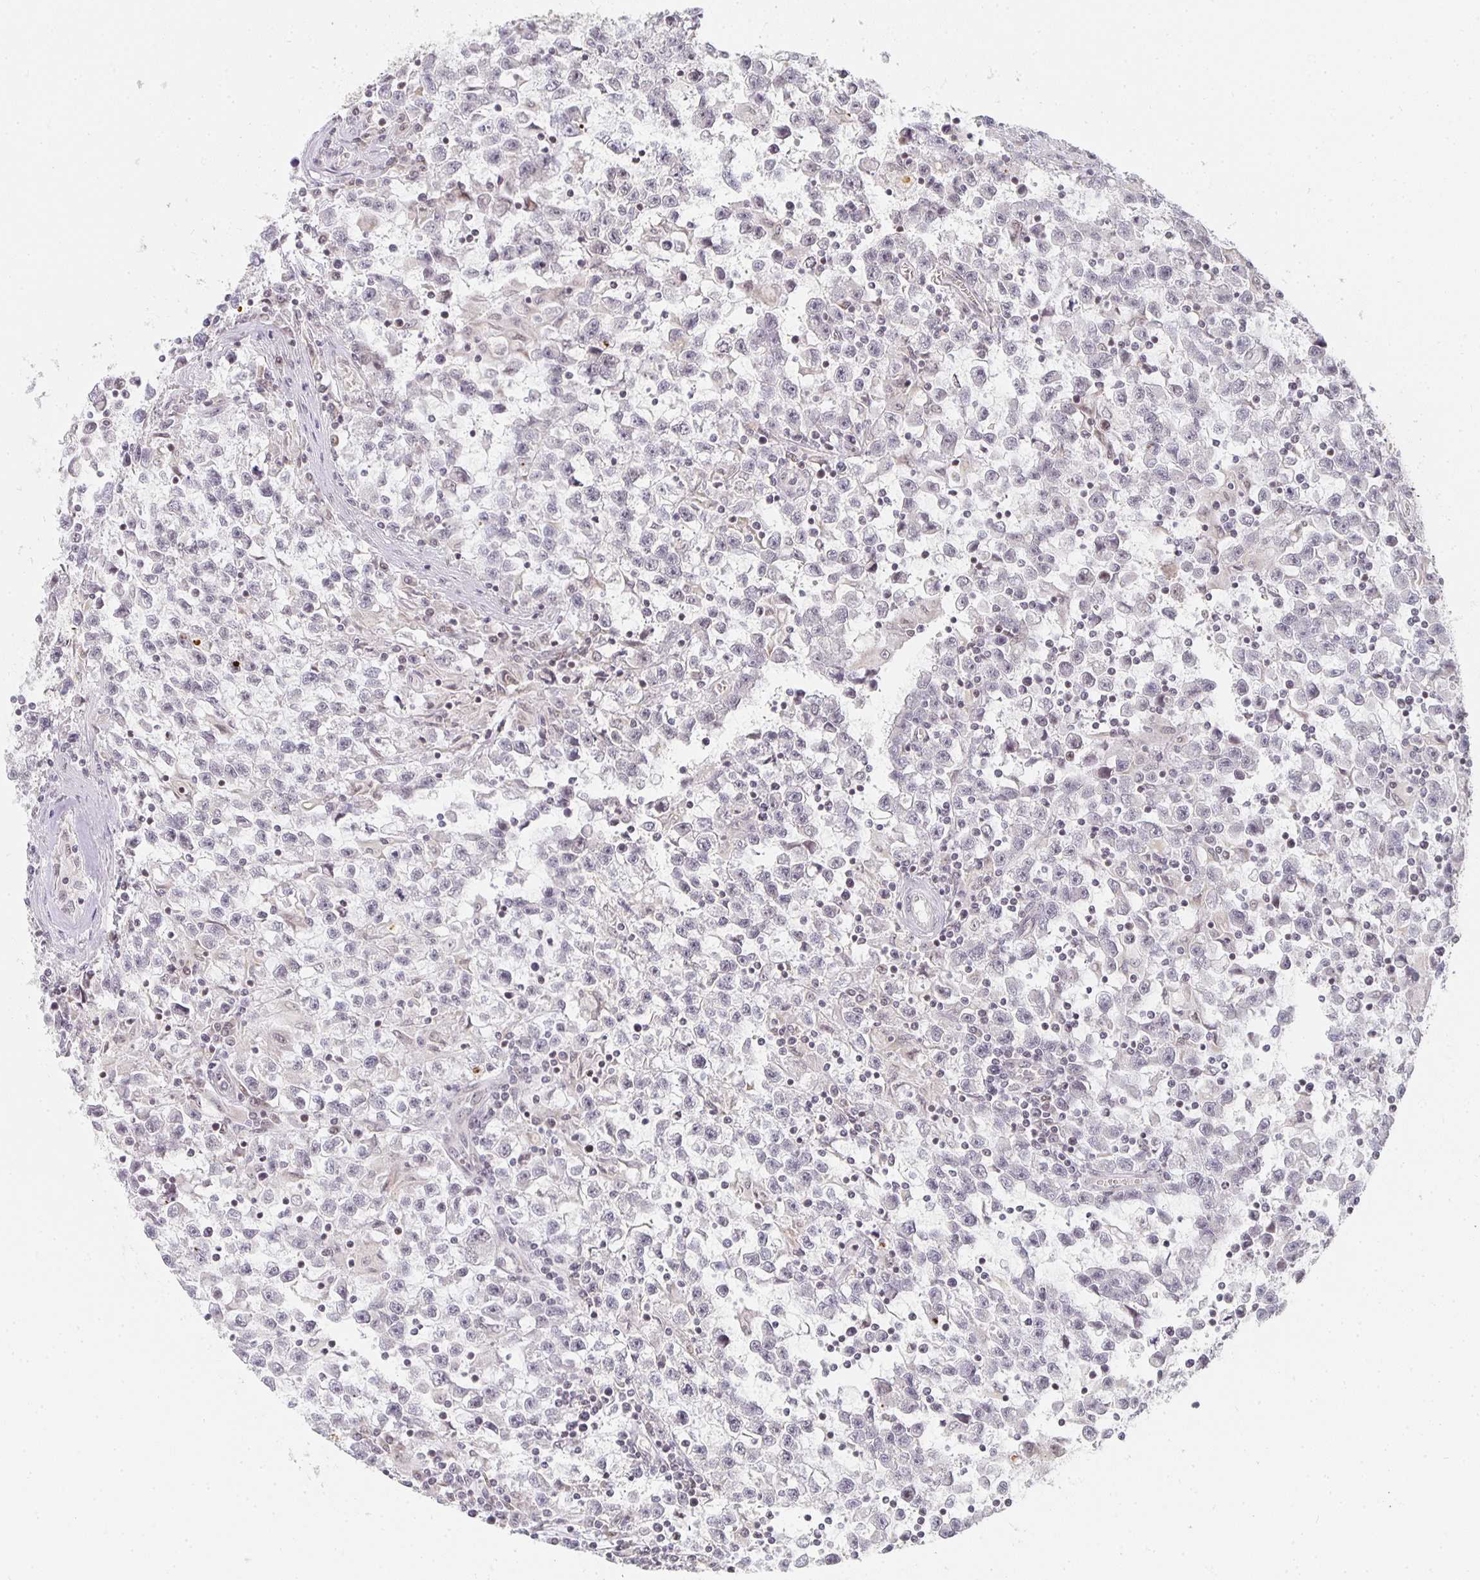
{"staining": {"intensity": "negative", "quantity": "none", "location": "none"}, "tissue": "testis cancer", "cell_type": "Tumor cells", "image_type": "cancer", "snomed": [{"axis": "morphology", "description": "Seminoma, NOS"}, {"axis": "topography", "description": "Testis"}], "caption": "Immunohistochemistry of human testis seminoma exhibits no expression in tumor cells.", "gene": "SMARCA2", "patient": {"sex": "male", "age": 31}}